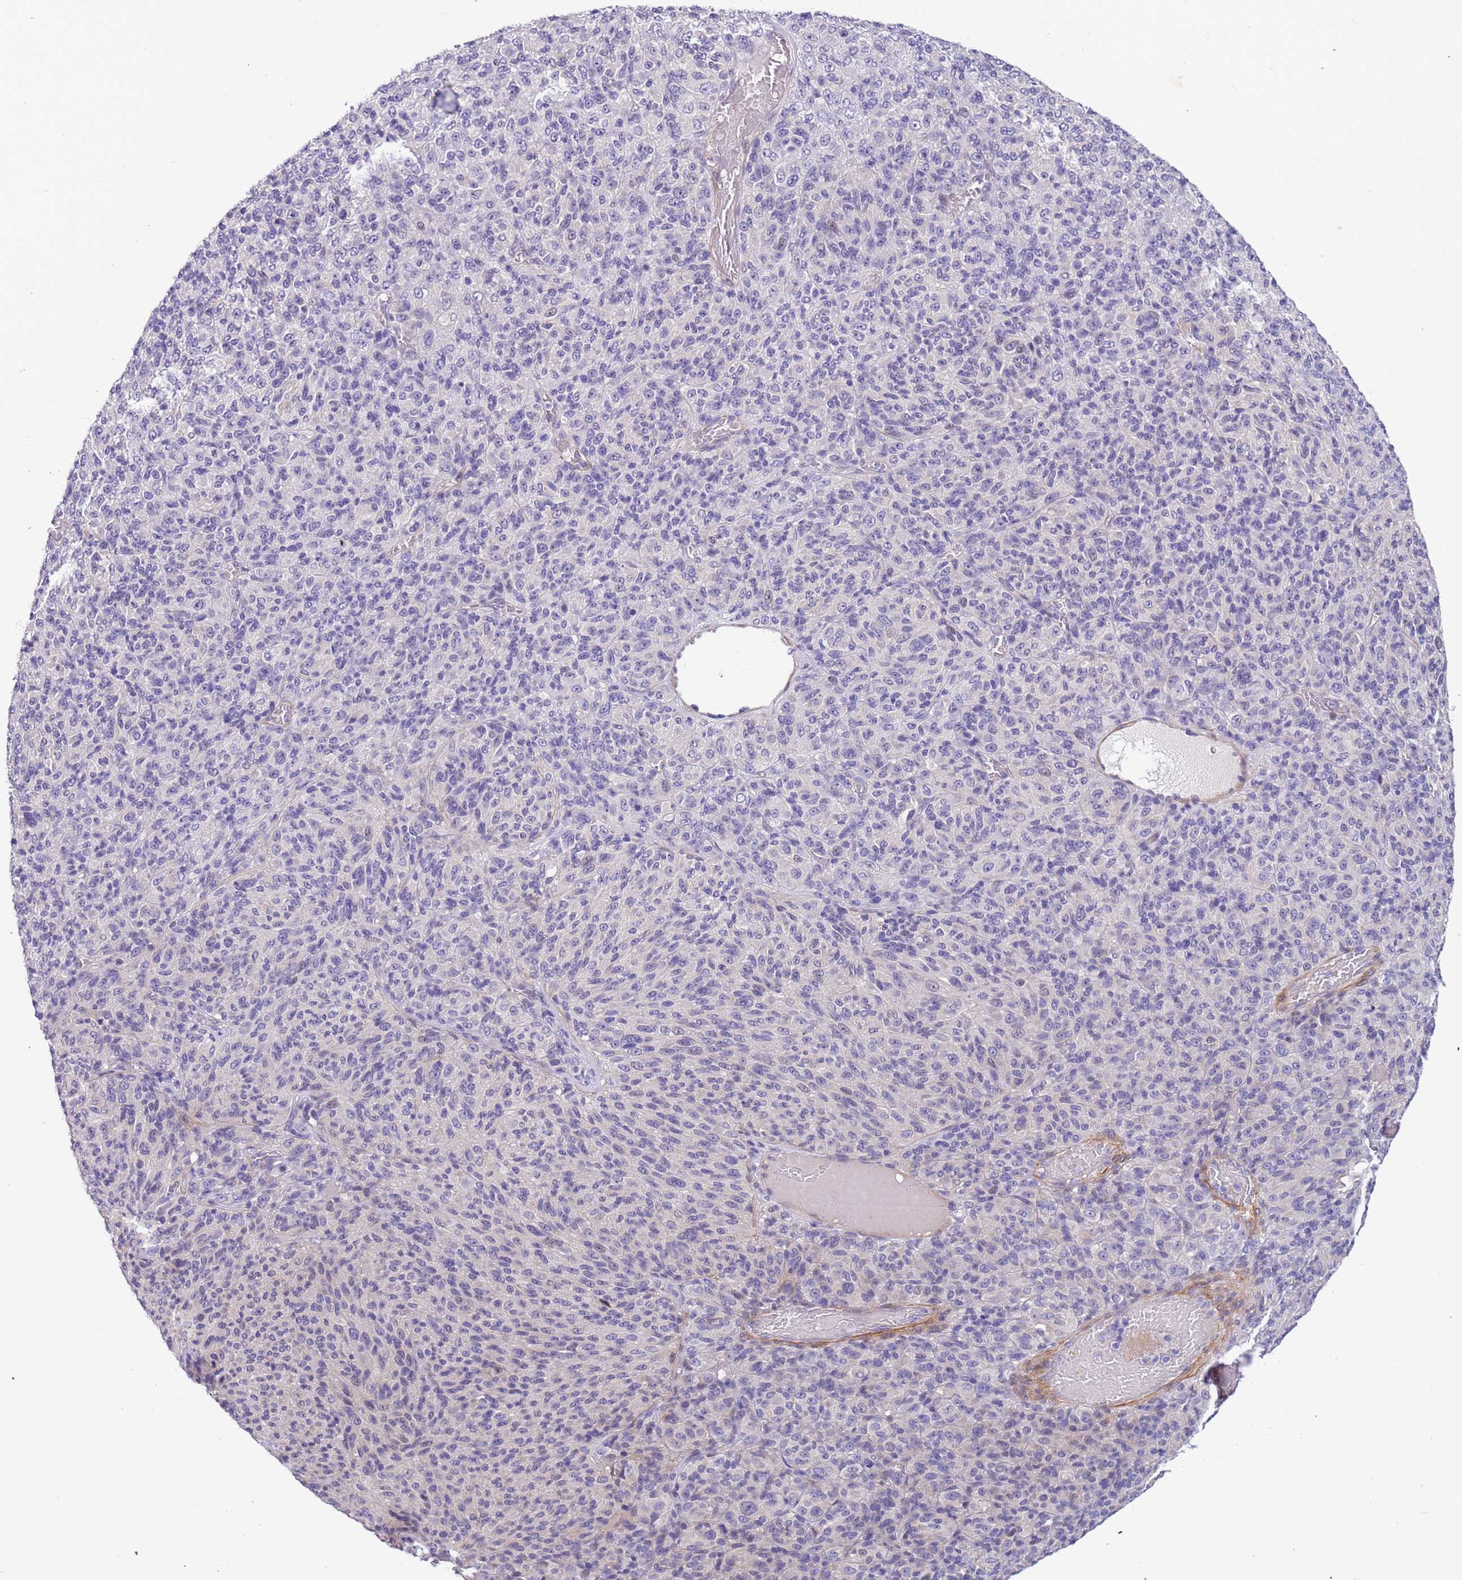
{"staining": {"intensity": "negative", "quantity": "none", "location": "none"}, "tissue": "melanoma", "cell_type": "Tumor cells", "image_type": "cancer", "snomed": [{"axis": "morphology", "description": "Malignant melanoma, Metastatic site"}, {"axis": "topography", "description": "Brain"}], "caption": "IHC photomicrograph of human malignant melanoma (metastatic site) stained for a protein (brown), which shows no staining in tumor cells. (DAB (3,3'-diaminobenzidine) immunohistochemistry with hematoxylin counter stain).", "gene": "PLEKHH1", "patient": {"sex": "female", "age": 56}}